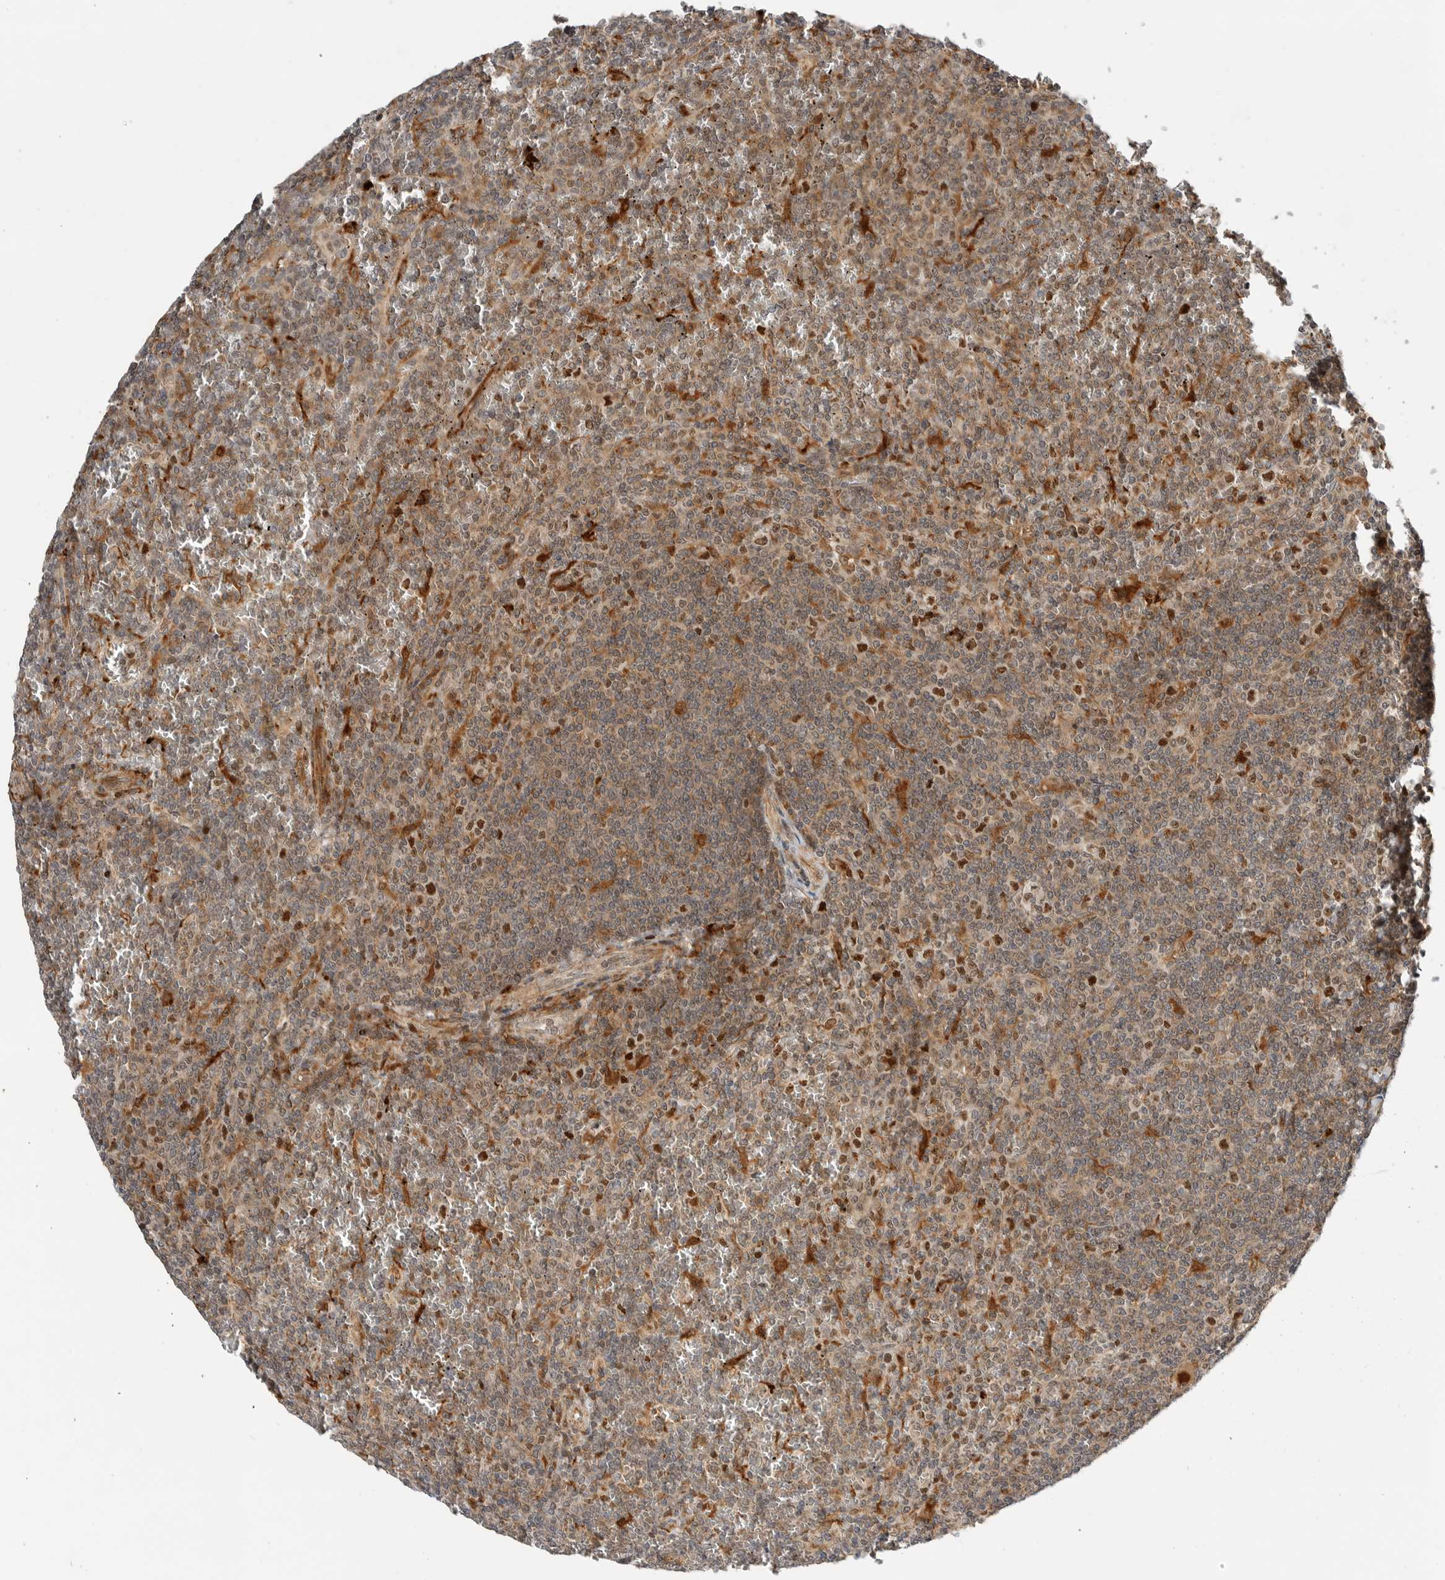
{"staining": {"intensity": "strong", "quantity": "<25%", "location": "nuclear"}, "tissue": "lymphoma", "cell_type": "Tumor cells", "image_type": "cancer", "snomed": [{"axis": "morphology", "description": "Malignant lymphoma, non-Hodgkin's type, Low grade"}, {"axis": "topography", "description": "Spleen"}], "caption": "The image demonstrates a brown stain indicating the presence of a protein in the nuclear of tumor cells in lymphoma.", "gene": "CSNK1G3", "patient": {"sex": "female", "age": 19}}